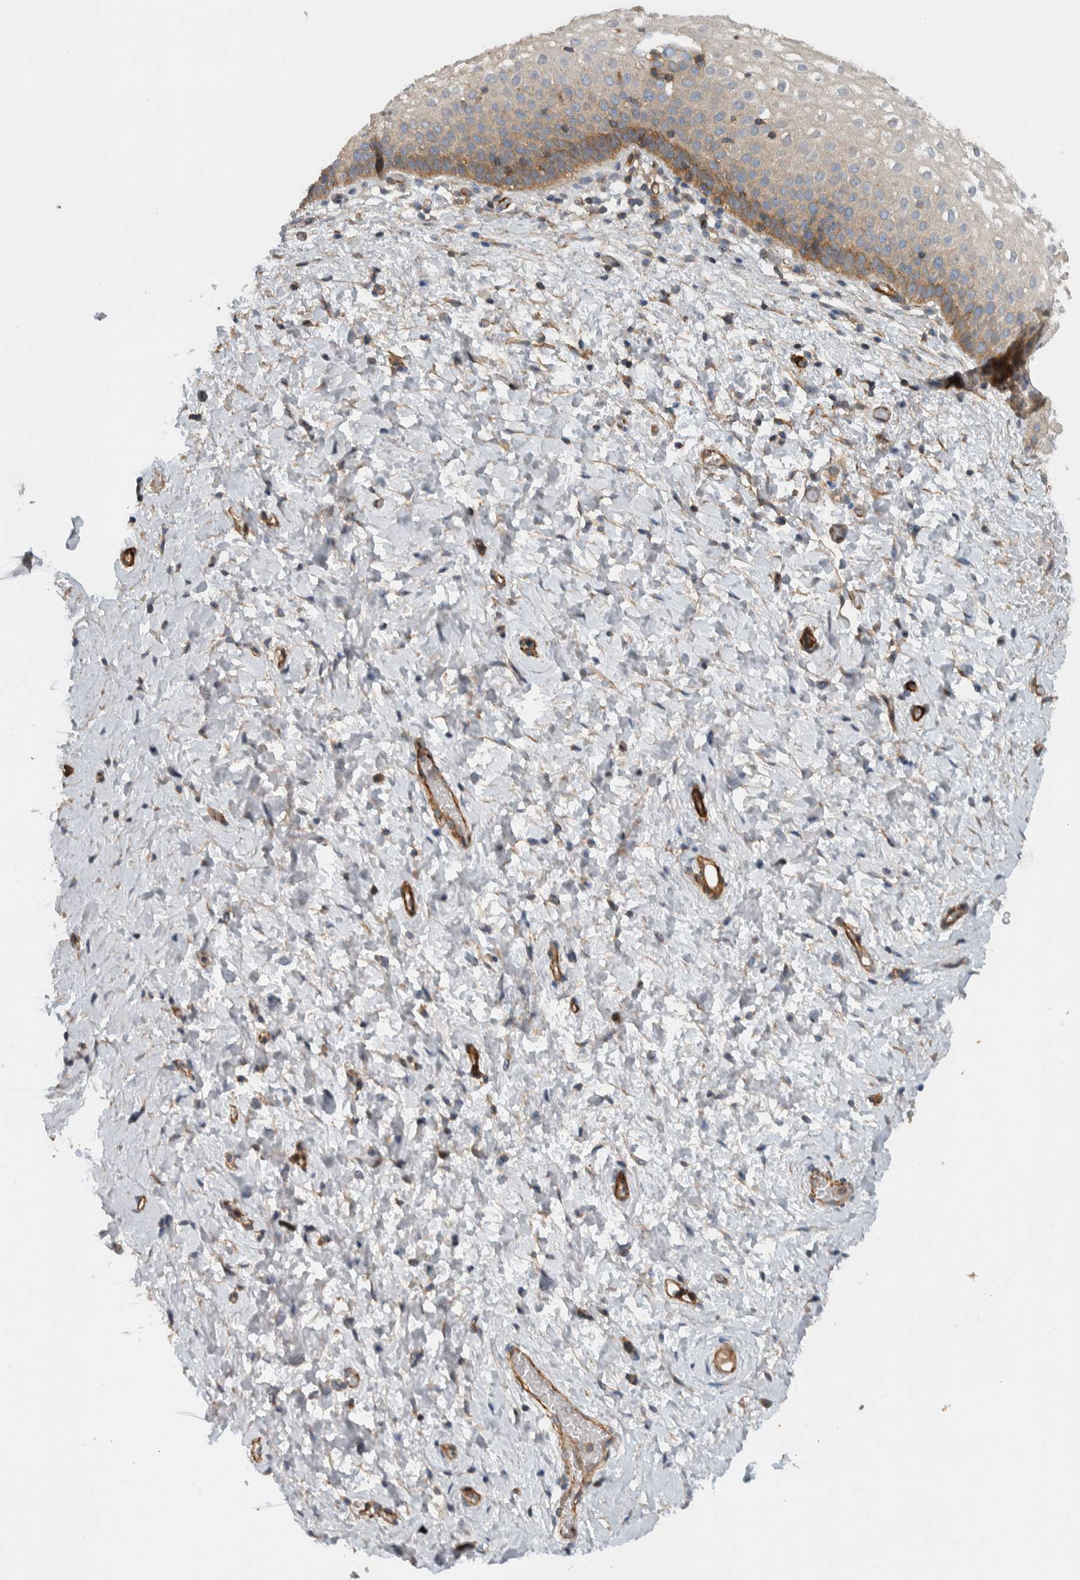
{"staining": {"intensity": "moderate", "quantity": "<25%", "location": "cytoplasmic/membranous"}, "tissue": "cervix", "cell_type": "Squamous epithelial cells", "image_type": "normal", "snomed": [{"axis": "morphology", "description": "Normal tissue, NOS"}, {"axis": "topography", "description": "Cervix"}], "caption": "Squamous epithelial cells demonstrate low levels of moderate cytoplasmic/membranous expression in about <25% of cells in benign cervix.", "gene": "MPRIP", "patient": {"sex": "female", "age": 72}}